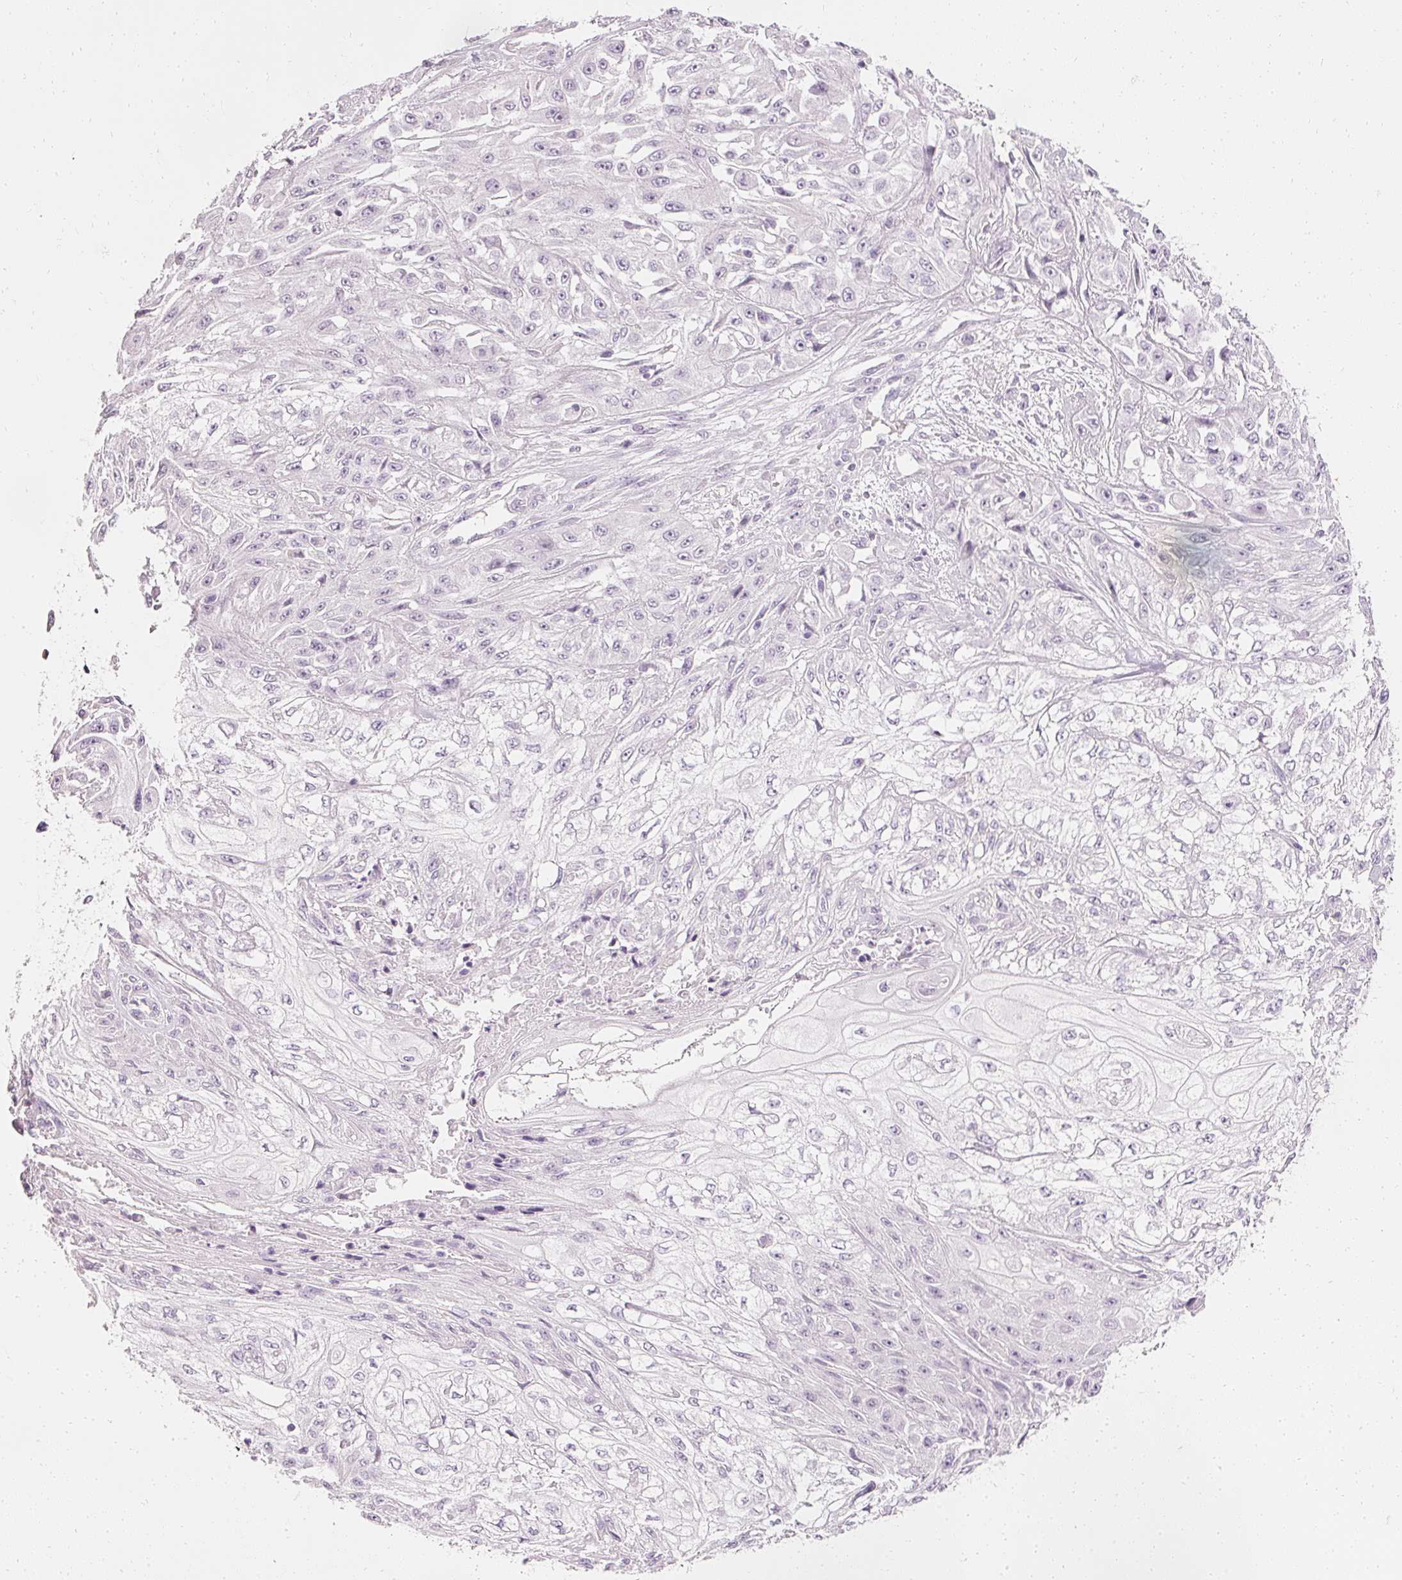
{"staining": {"intensity": "negative", "quantity": "none", "location": "none"}, "tissue": "skin cancer", "cell_type": "Tumor cells", "image_type": "cancer", "snomed": [{"axis": "morphology", "description": "Squamous cell carcinoma, NOS"}, {"axis": "morphology", "description": "Squamous cell carcinoma, metastatic, NOS"}, {"axis": "topography", "description": "Skin"}, {"axis": "topography", "description": "Lymph node"}], "caption": "Tumor cells show no significant expression in skin cancer (metastatic squamous cell carcinoma). (Brightfield microscopy of DAB IHC at high magnification).", "gene": "ELAVL3", "patient": {"sex": "male", "age": 75}}